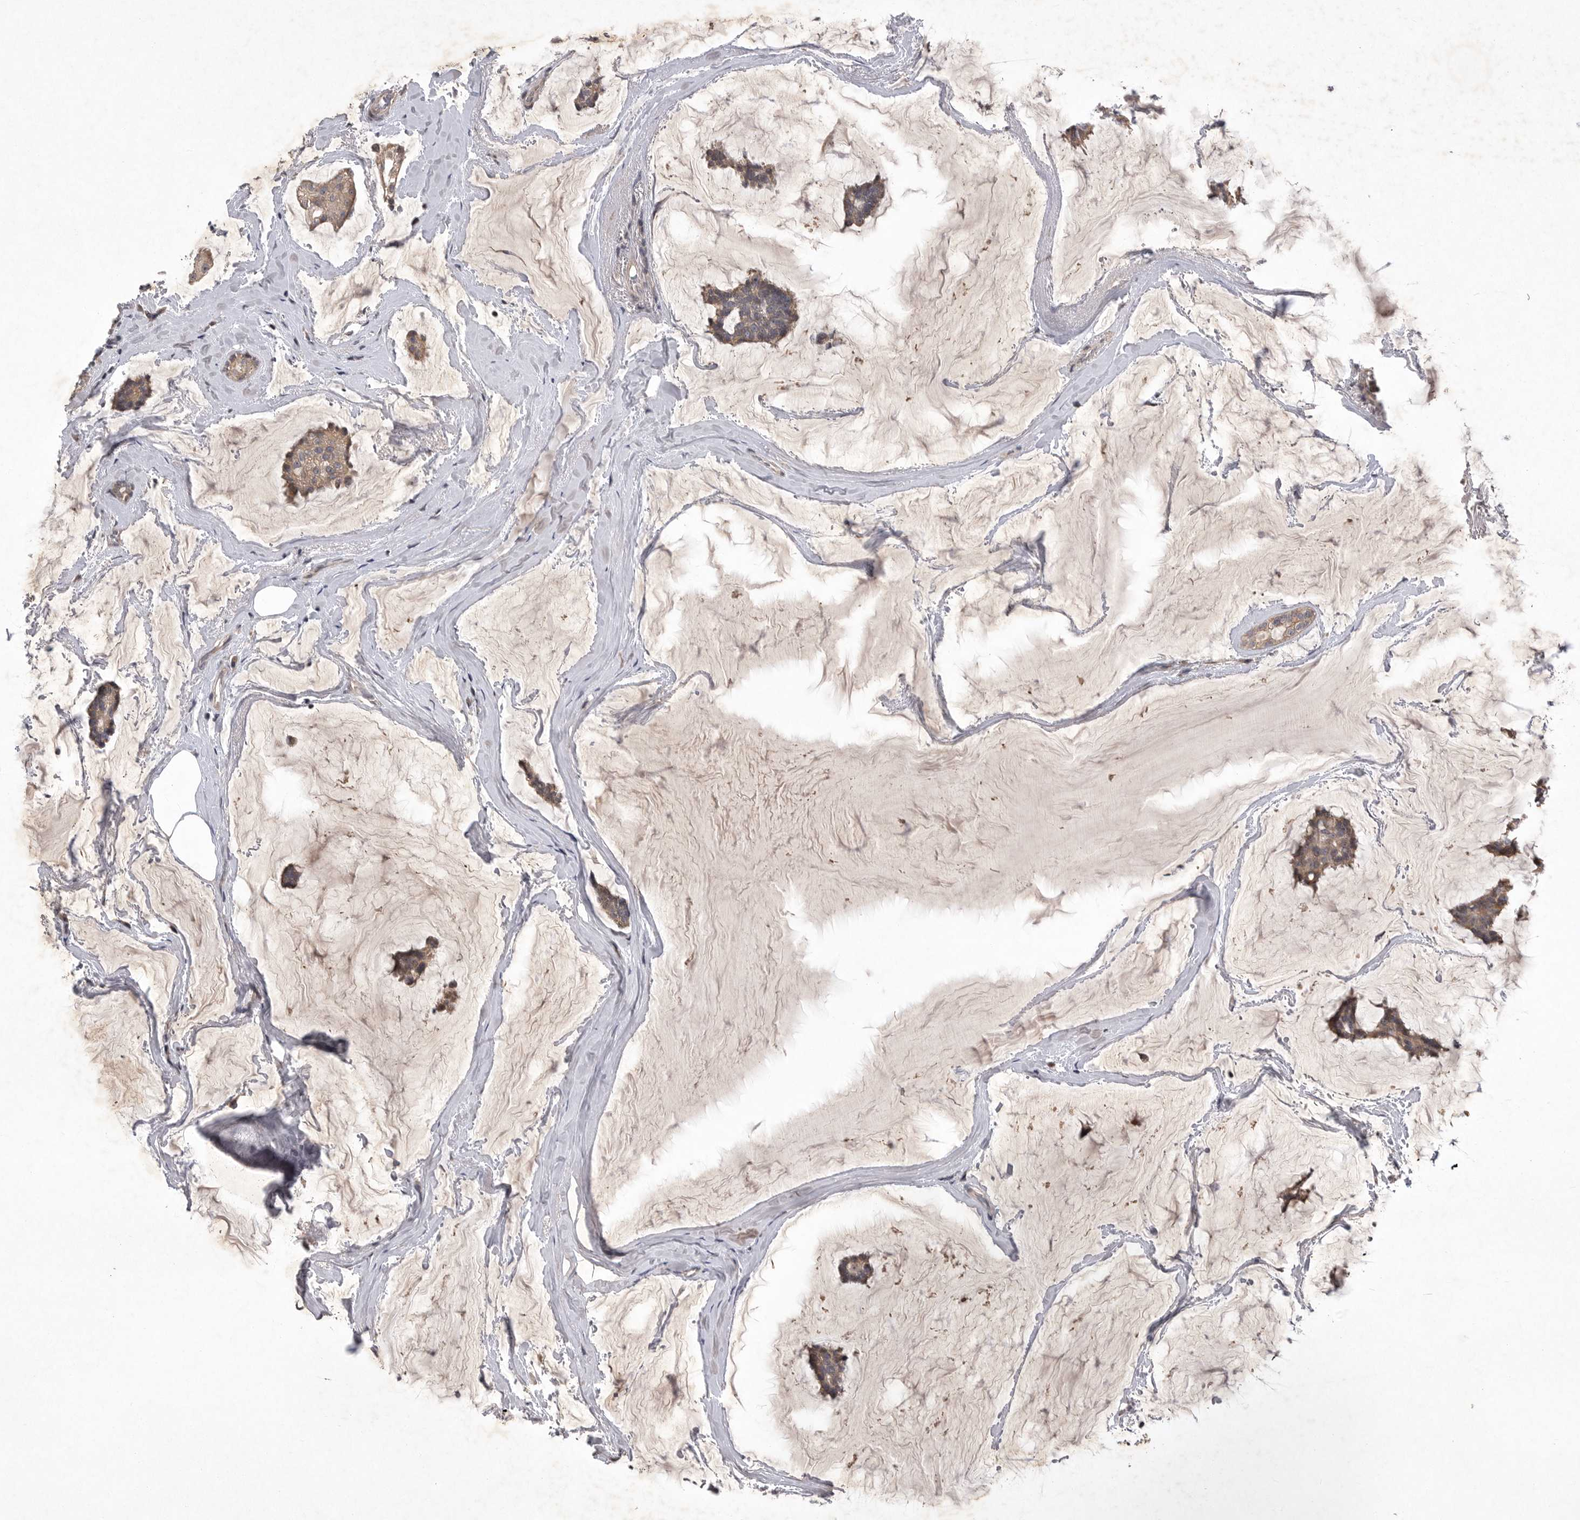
{"staining": {"intensity": "weak", "quantity": ">75%", "location": "cytoplasmic/membranous"}, "tissue": "breast cancer", "cell_type": "Tumor cells", "image_type": "cancer", "snomed": [{"axis": "morphology", "description": "Duct carcinoma"}, {"axis": "topography", "description": "Breast"}], "caption": "A low amount of weak cytoplasmic/membranous positivity is seen in about >75% of tumor cells in breast infiltrating ductal carcinoma tissue. (IHC, brightfield microscopy, high magnification).", "gene": "UBE3D", "patient": {"sex": "female", "age": 93}}